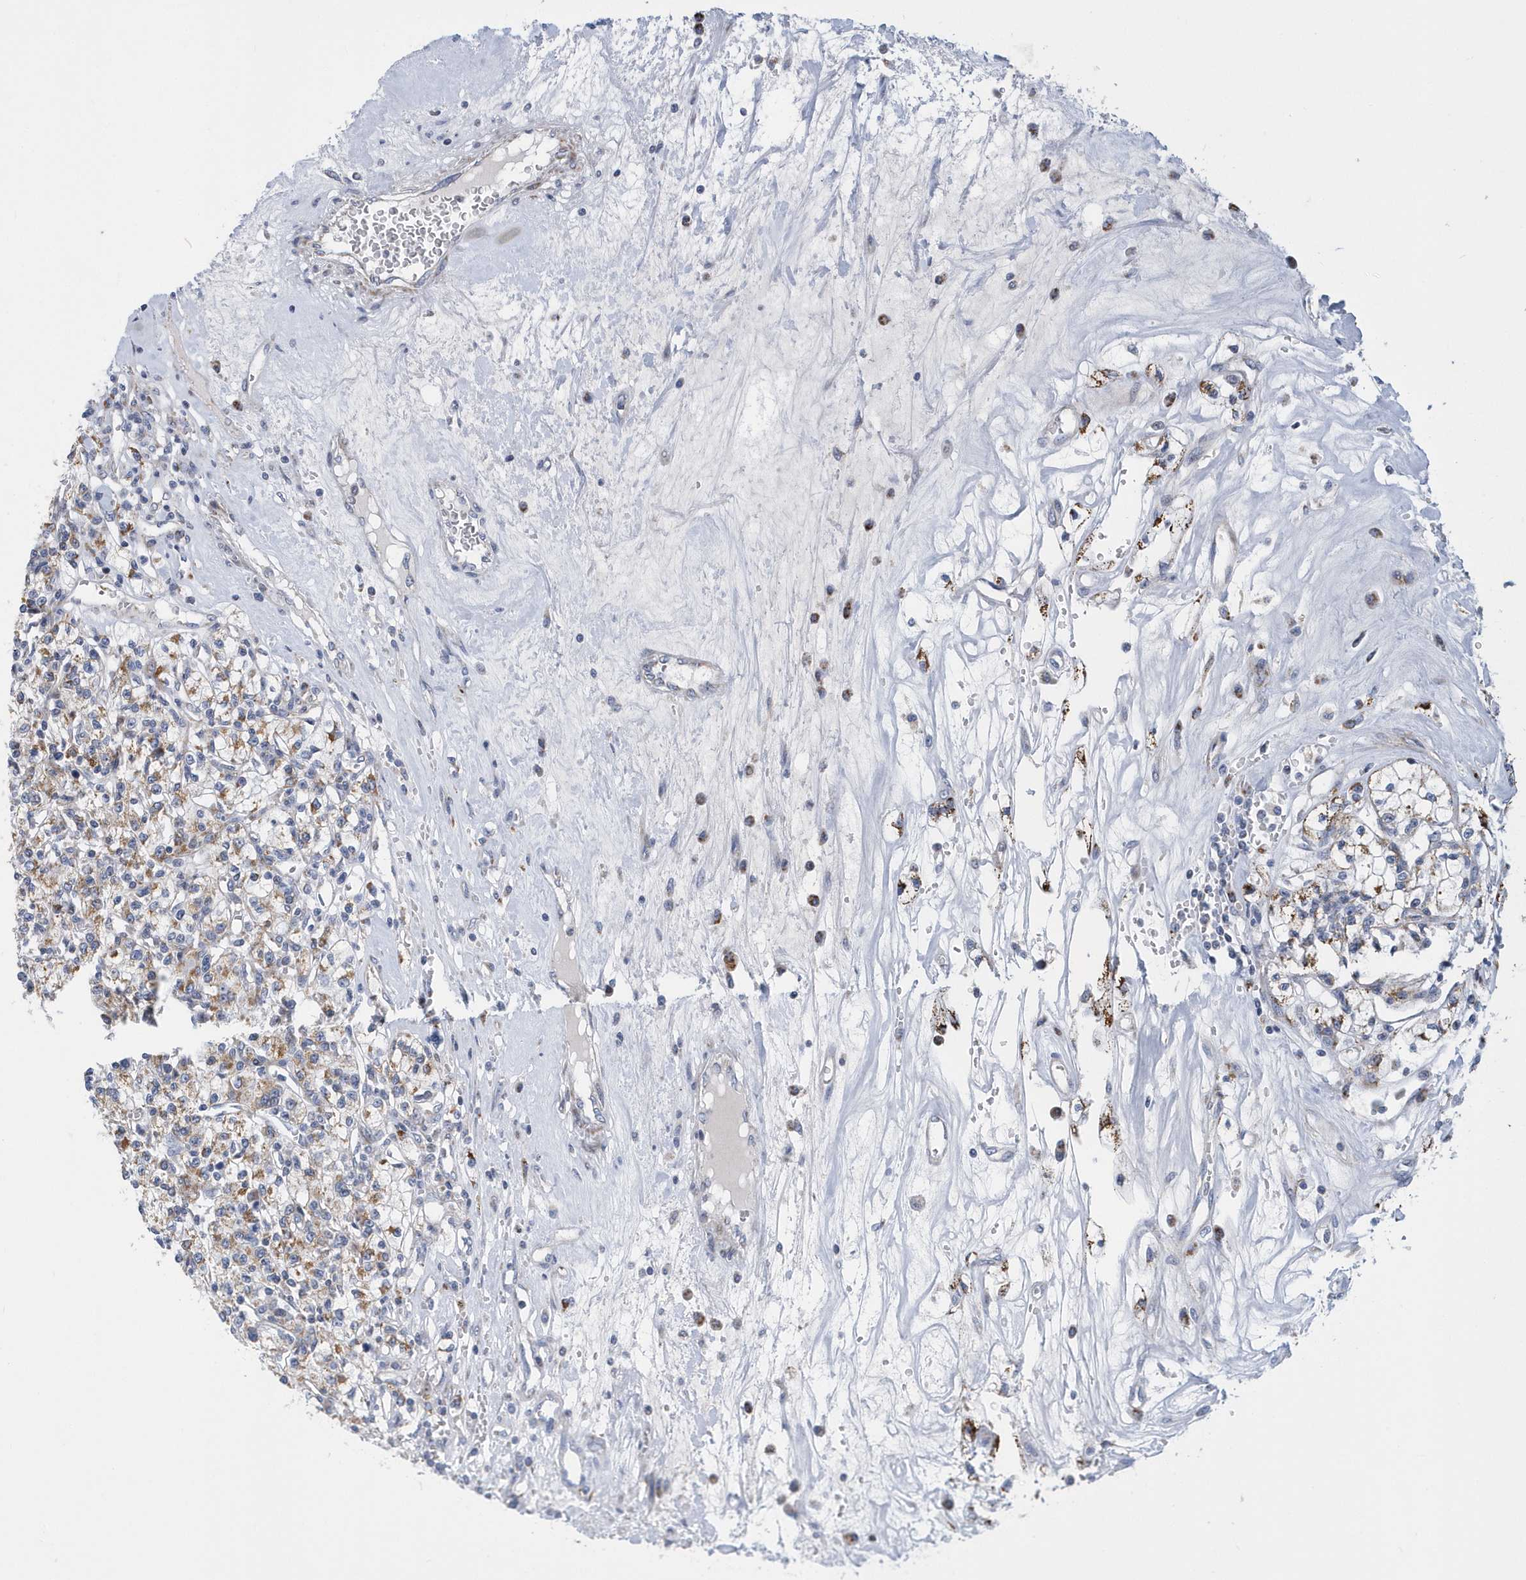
{"staining": {"intensity": "moderate", "quantity": "25%-75%", "location": "cytoplasmic/membranous"}, "tissue": "renal cancer", "cell_type": "Tumor cells", "image_type": "cancer", "snomed": [{"axis": "morphology", "description": "Adenocarcinoma, NOS"}, {"axis": "topography", "description": "Kidney"}], "caption": "Protein analysis of renal cancer tissue reveals moderate cytoplasmic/membranous positivity in about 25%-75% of tumor cells.", "gene": "VWA5B2", "patient": {"sex": "female", "age": 59}}